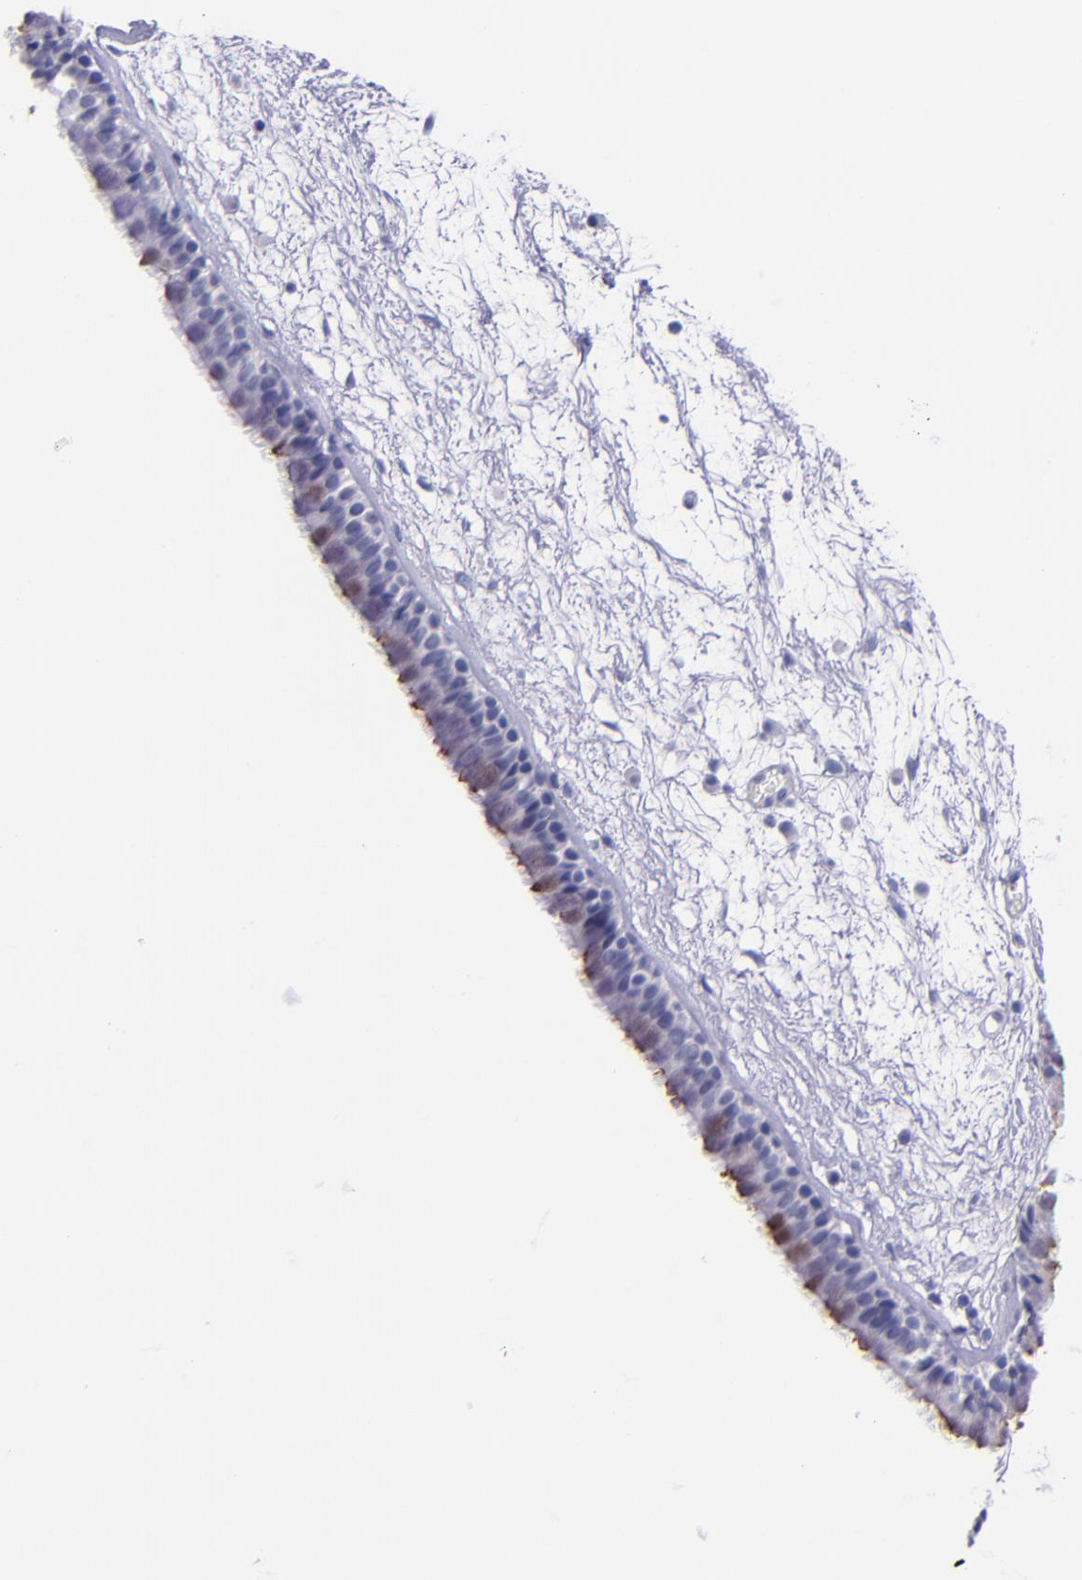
{"staining": {"intensity": "weak", "quantity": "25%-75%", "location": "cytoplasmic/membranous"}, "tissue": "nasopharynx", "cell_type": "Respiratory epithelial cells", "image_type": "normal", "snomed": [{"axis": "morphology", "description": "Normal tissue, NOS"}, {"axis": "morphology", "description": "Inflammation, NOS"}, {"axis": "topography", "description": "Nasopharynx"}], "caption": "This is a micrograph of immunohistochemistry staining of normal nasopharynx, which shows weak staining in the cytoplasmic/membranous of respiratory epithelial cells.", "gene": "SELE", "patient": {"sex": "male", "age": 48}}